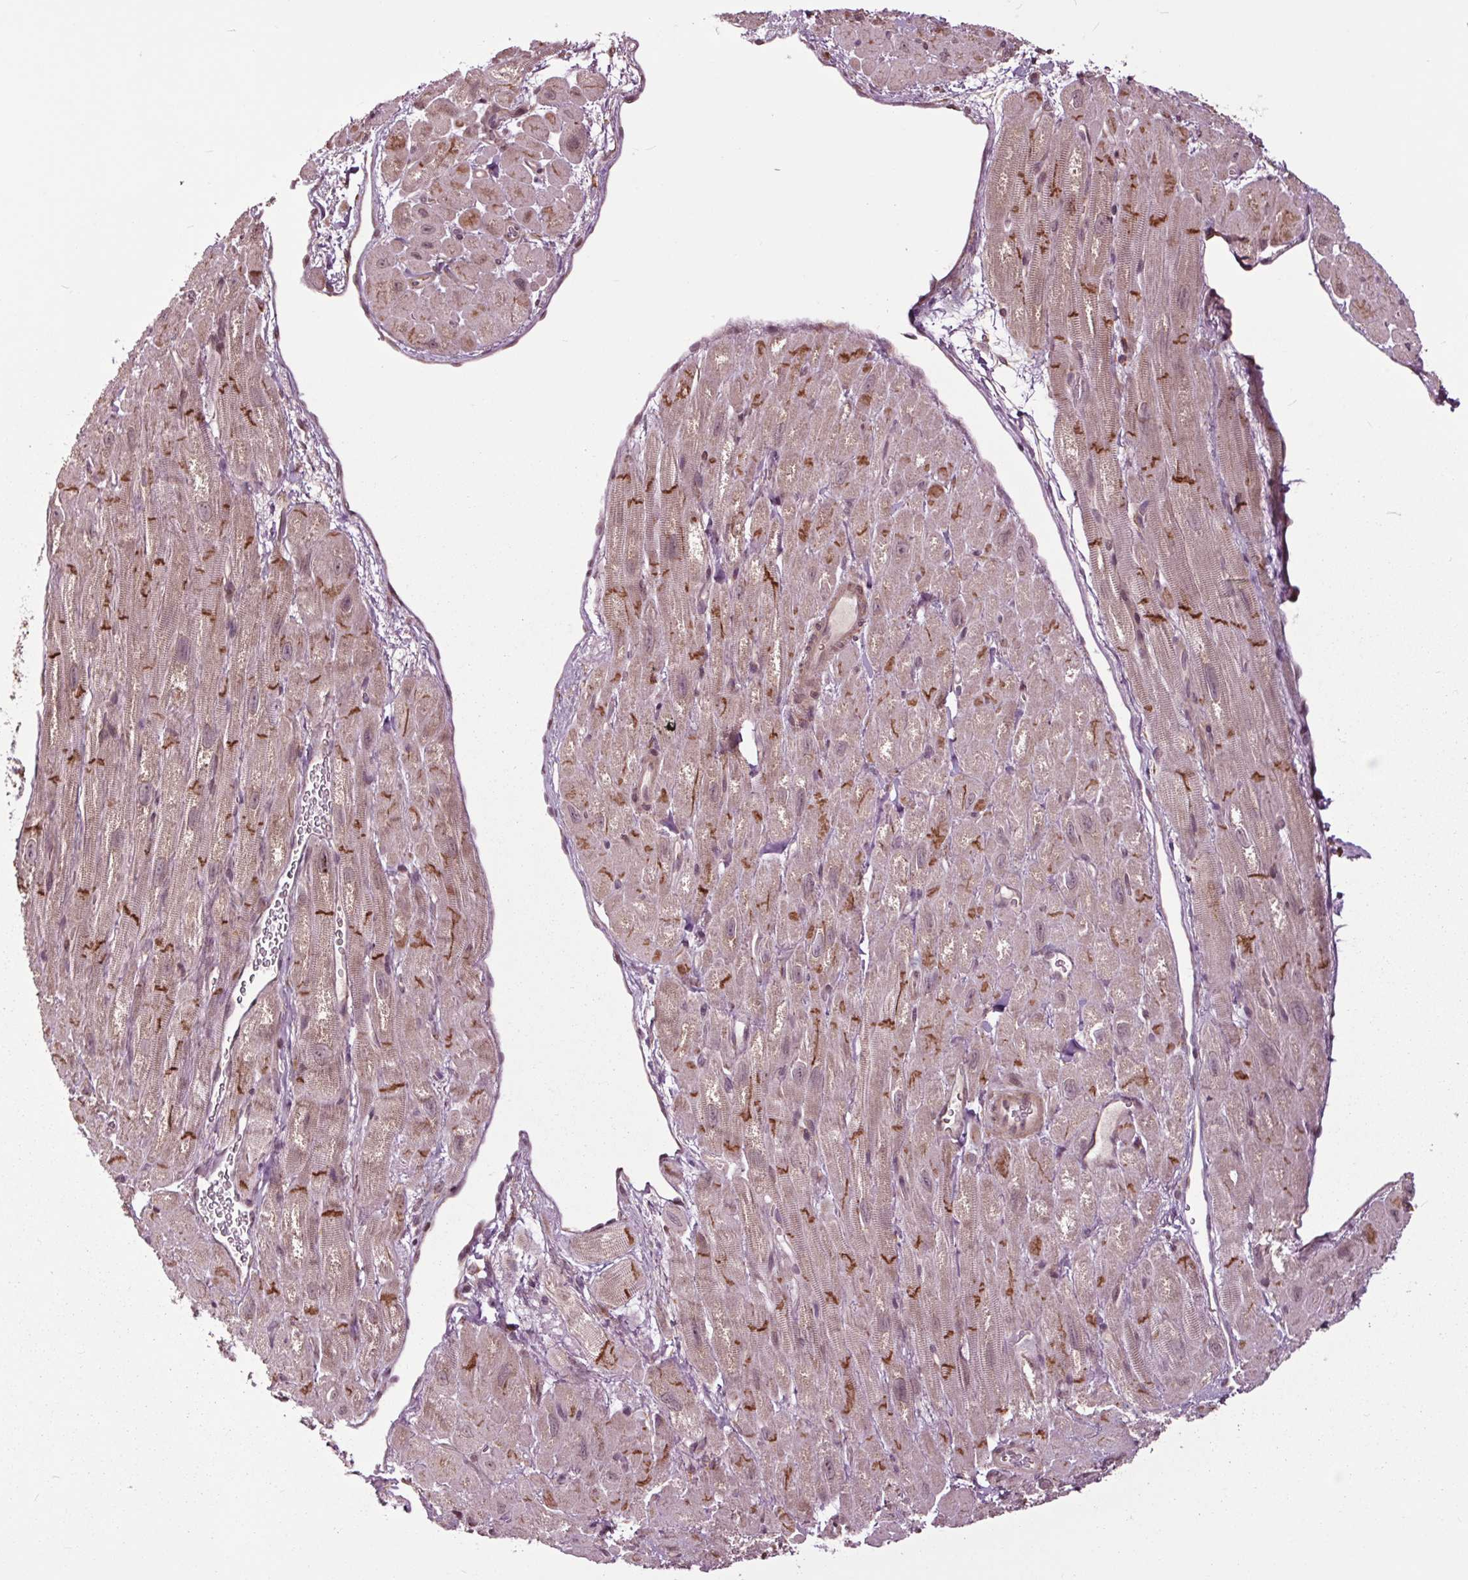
{"staining": {"intensity": "strong", "quantity": "25%-75%", "location": "cytoplasmic/membranous"}, "tissue": "heart muscle", "cell_type": "Cardiomyocytes", "image_type": "normal", "snomed": [{"axis": "morphology", "description": "Normal tissue, NOS"}, {"axis": "topography", "description": "Heart"}], "caption": "Heart muscle stained for a protein reveals strong cytoplasmic/membranous positivity in cardiomyocytes. The staining was performed using DAB, with brown indicating positive protein expression. Nuclei are stained blue with hematoxylin.", "gene": "HAUS5", "patient": {"sex": "female", "age": 62}}